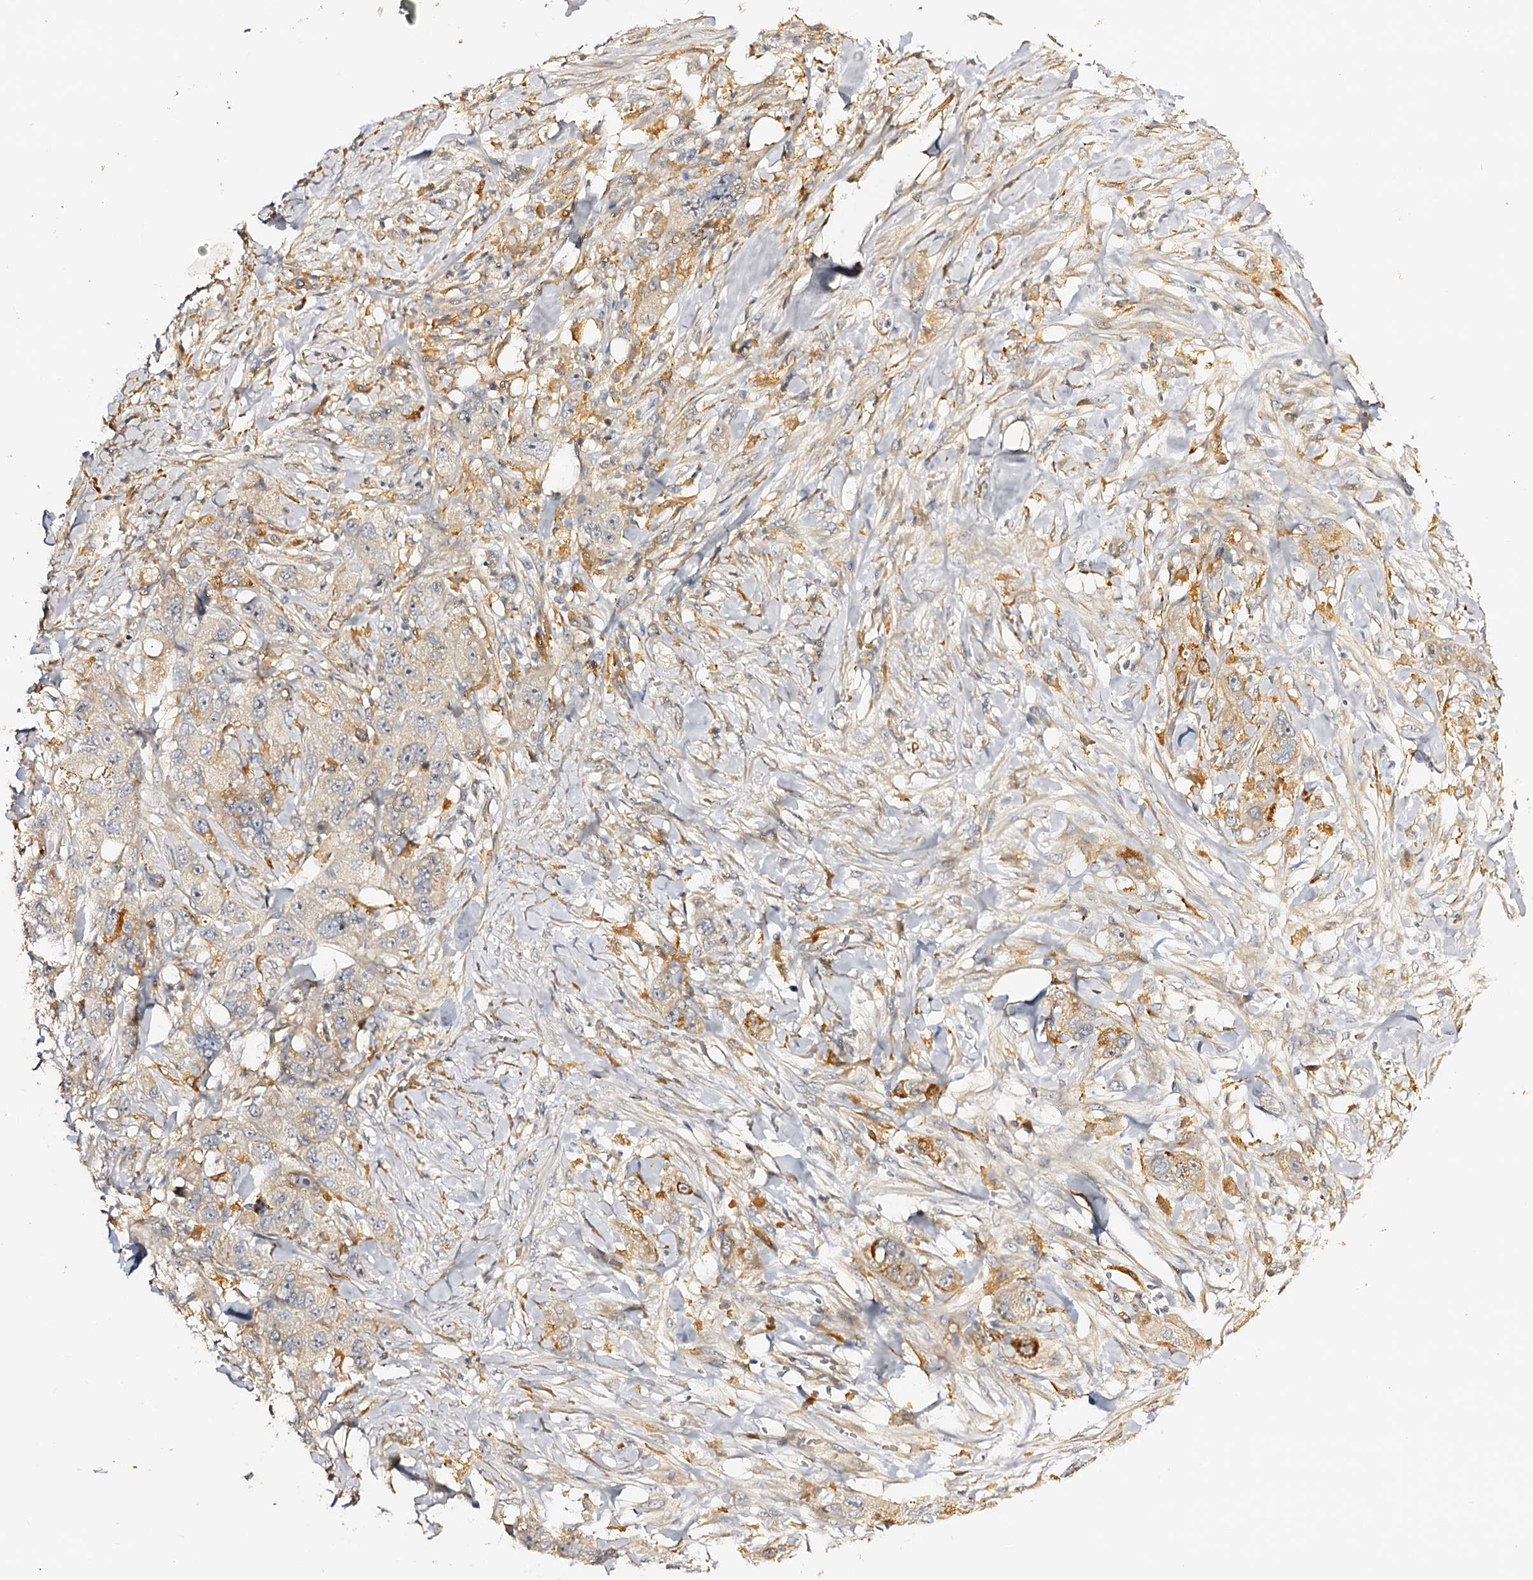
{"staining": {"intensity": "negative", "quantity": "none", "location": "none"}, "tissue": "pancreatic cancer", "cell_type": "Tumor cells", "image_type": "cancer", "snomed": [{"axis": "morphology", "description": "Adenocarcinoma, NOS"}, {"axis": "topography", "description": "Pancreas"}], "caption": "Human pancreatic adenocarcinoma stained for a protein using immunohistochemistry (IHC) reveals no expression in tumor cells.", "gene": "DMXL2", "patient": {"sex": "female", "age": 78}}